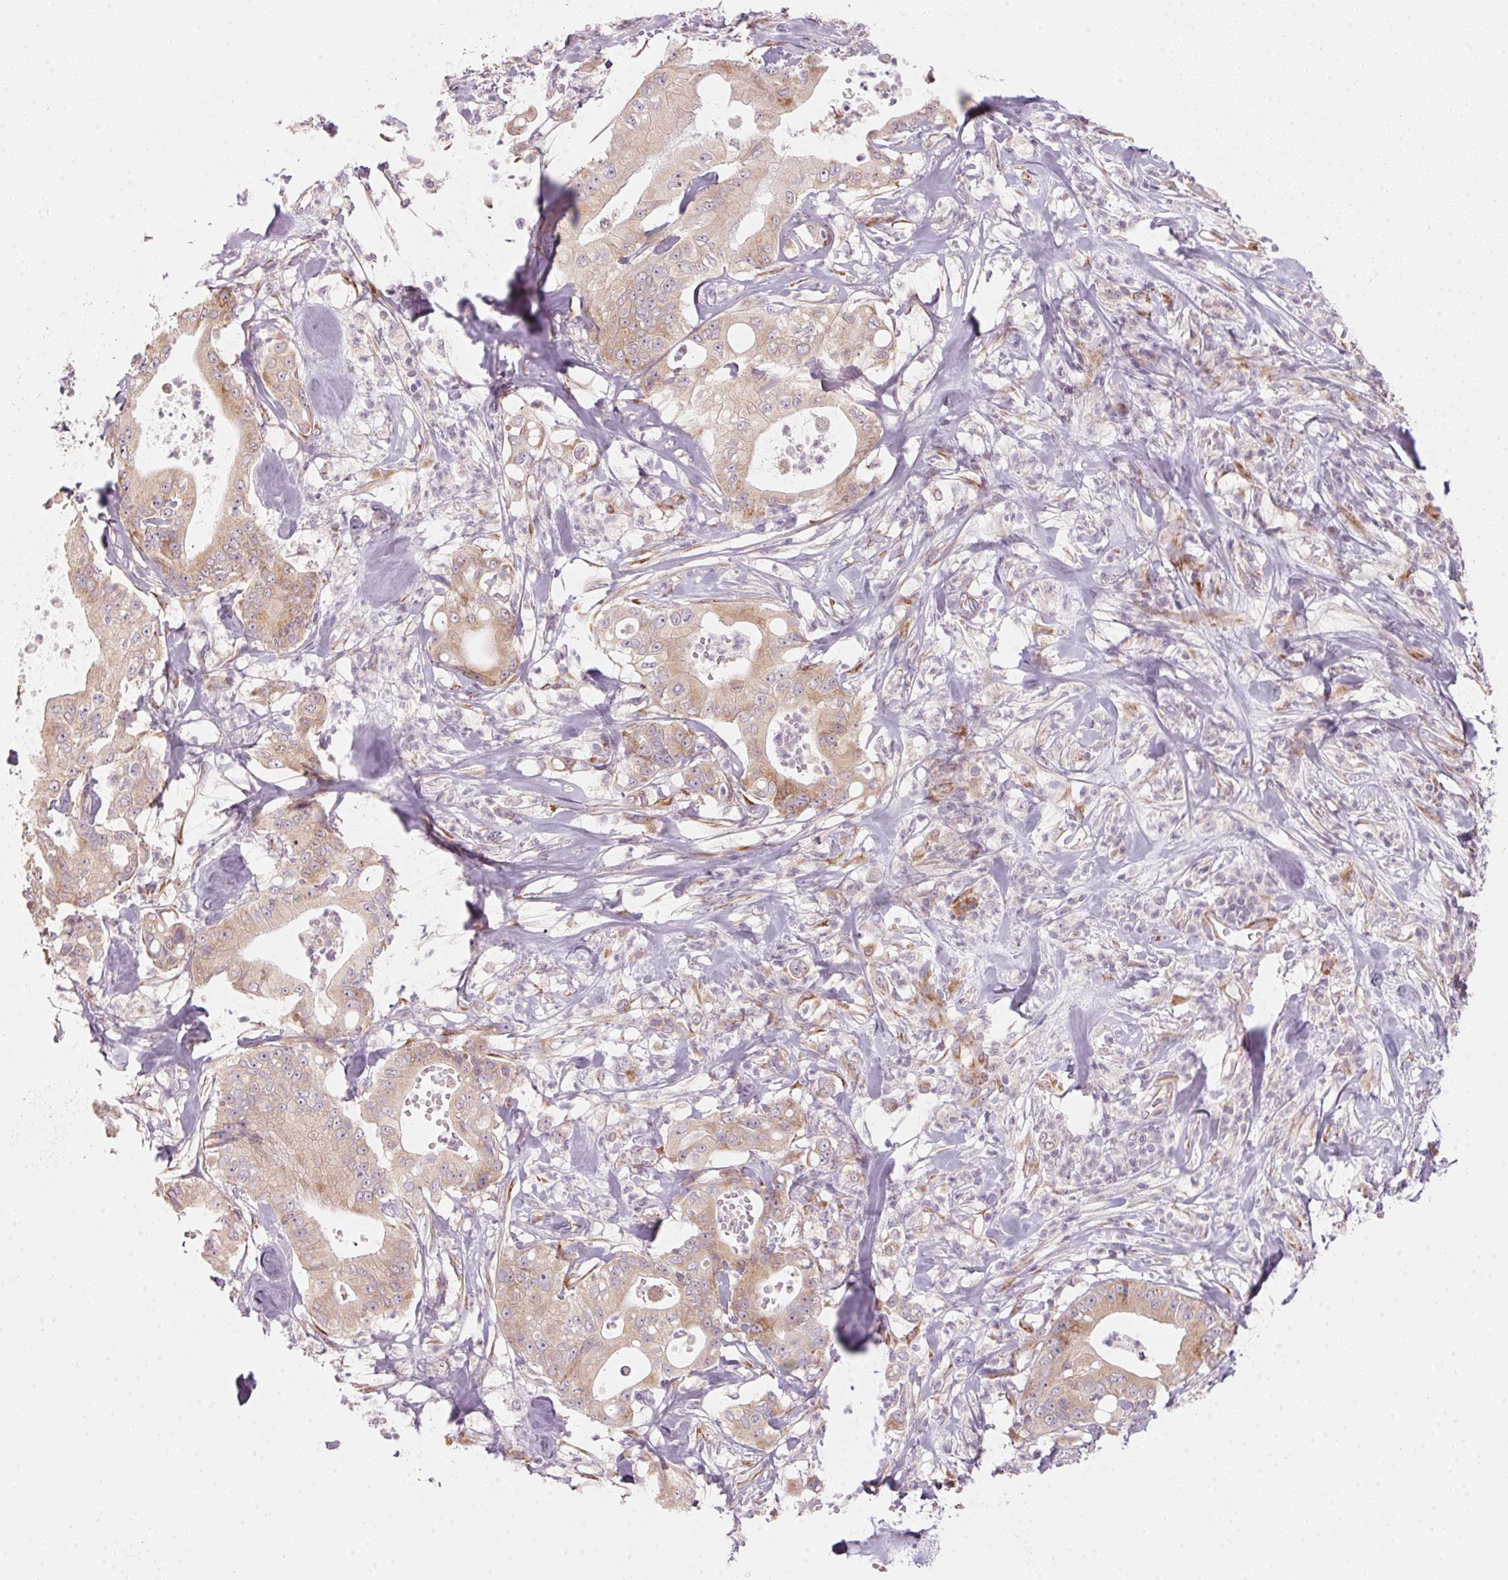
{"staining": {"intensity": "weak", "quantity": ">75%", "location": "cytoplasmic/membranous"}, "tissue": "pancreatic cancer", "cell_type": "Tumor cells", "image_type": "cancer", "snomed": [{"axis": "morphology", "description": "Adenocarcinoma, NOS"}, {"axis": "topography", "description": "Pancreas"}], "caption": "The immunohistochemical stain labels weak cytoplasmic/membranous expression in tumor cells of pancreatic cancer (adenocarcinoma) tissue.", "gene": "BLOC1S2", "patient": {"sex": "male", "age": 71}}